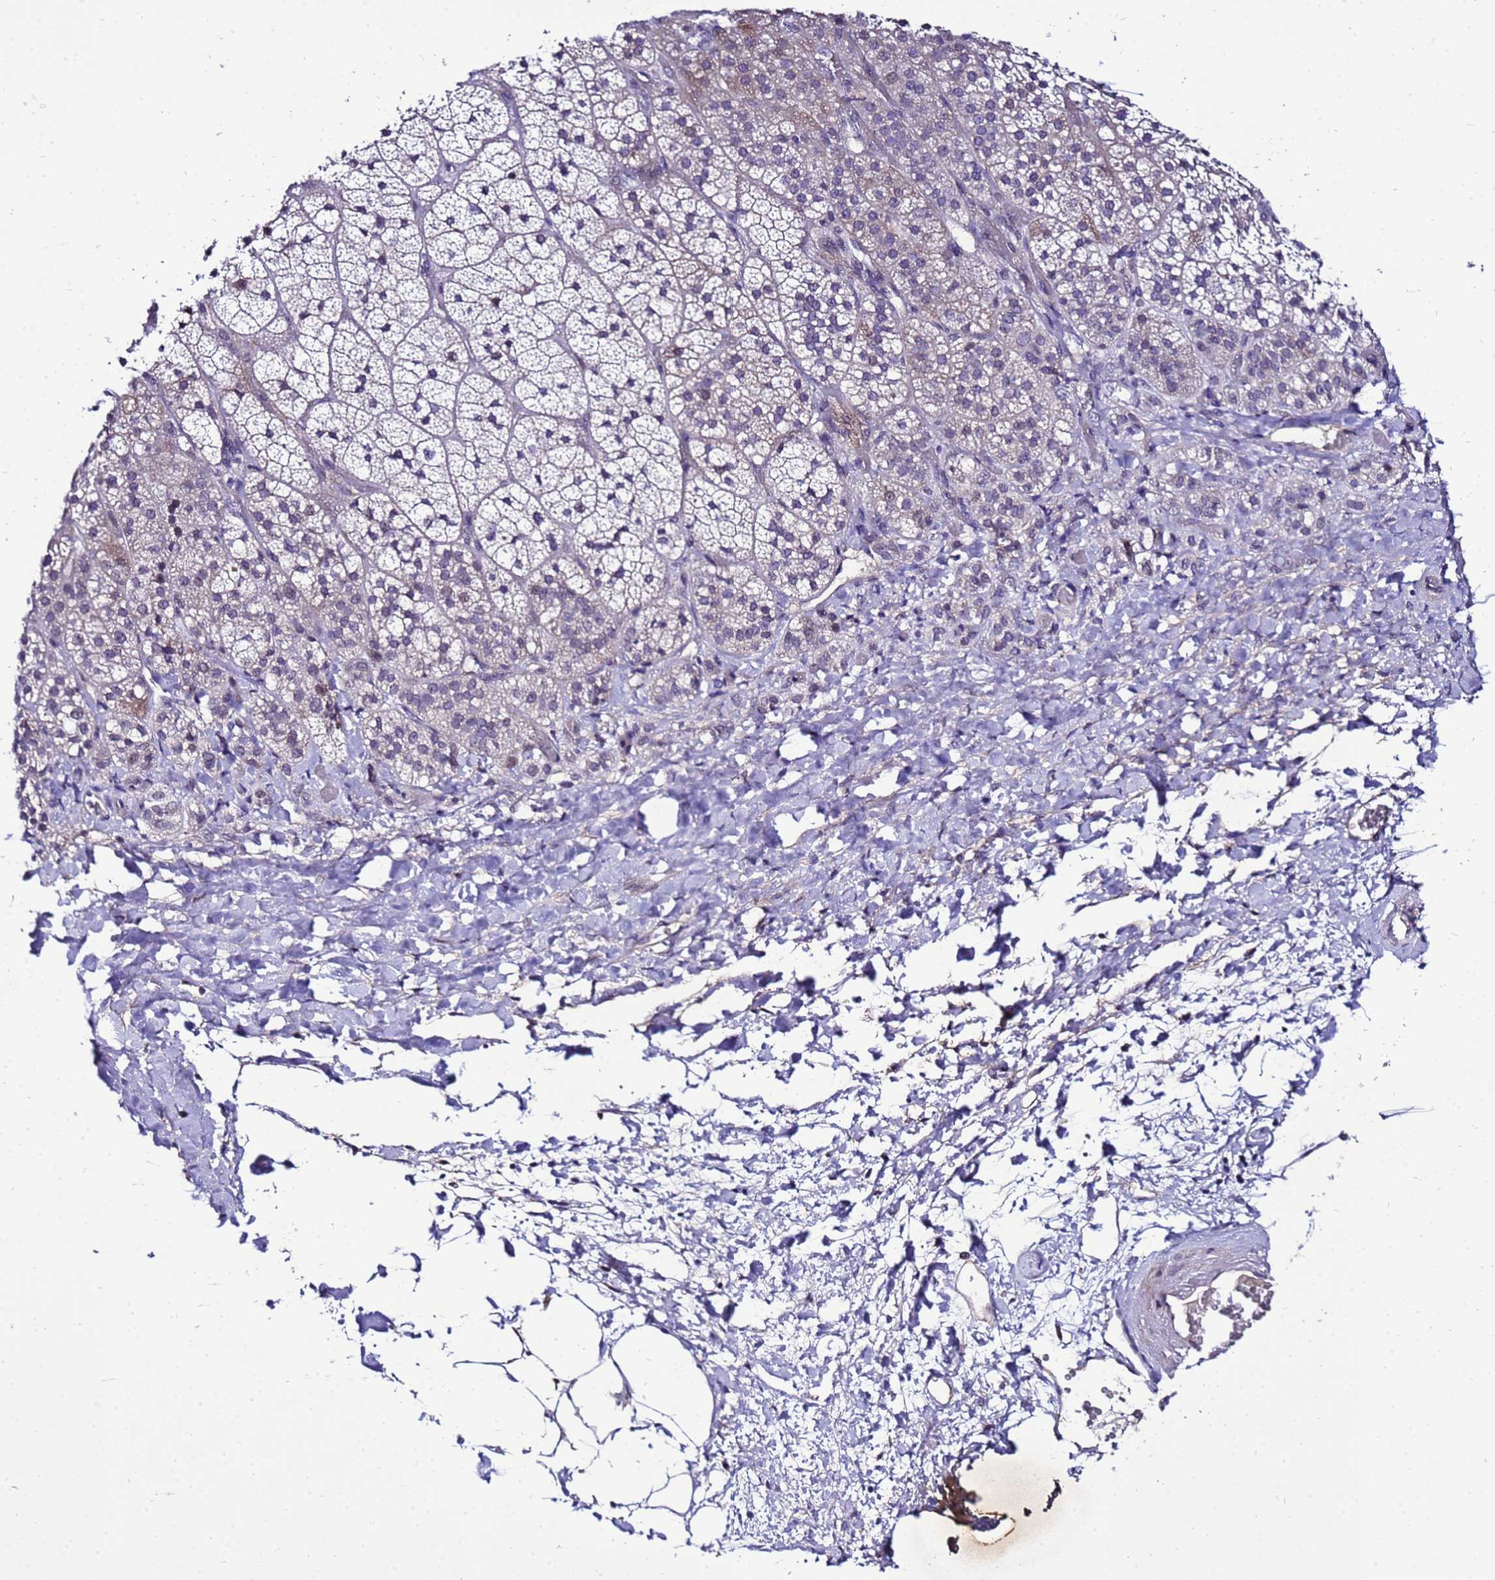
{"staining": {"intensity": "moderate", "quantity": "25%-75%", "location": "cytoplasmic/membranous,nuclear"}, "tissue": "adrenal gland", "cell_type": "Glandular cells", "image_type": "normal", "snomed": [{"axis": "morphology", "description": "Normal tissue, NOS"}, {"axis": "topography", "description": "Adrenal gland"}], "caption": "The image shows immunohistochemical staining of normal adrenal gland. There is moderate cytoplasmic/membranous,nuclear expression is present in about 25%-75% of glandular cells. Ihc stains the protein in brown and the nuclei are stained blue.", "gene": "C19orf47", "patient": {"sex": "male", "age": 57}}